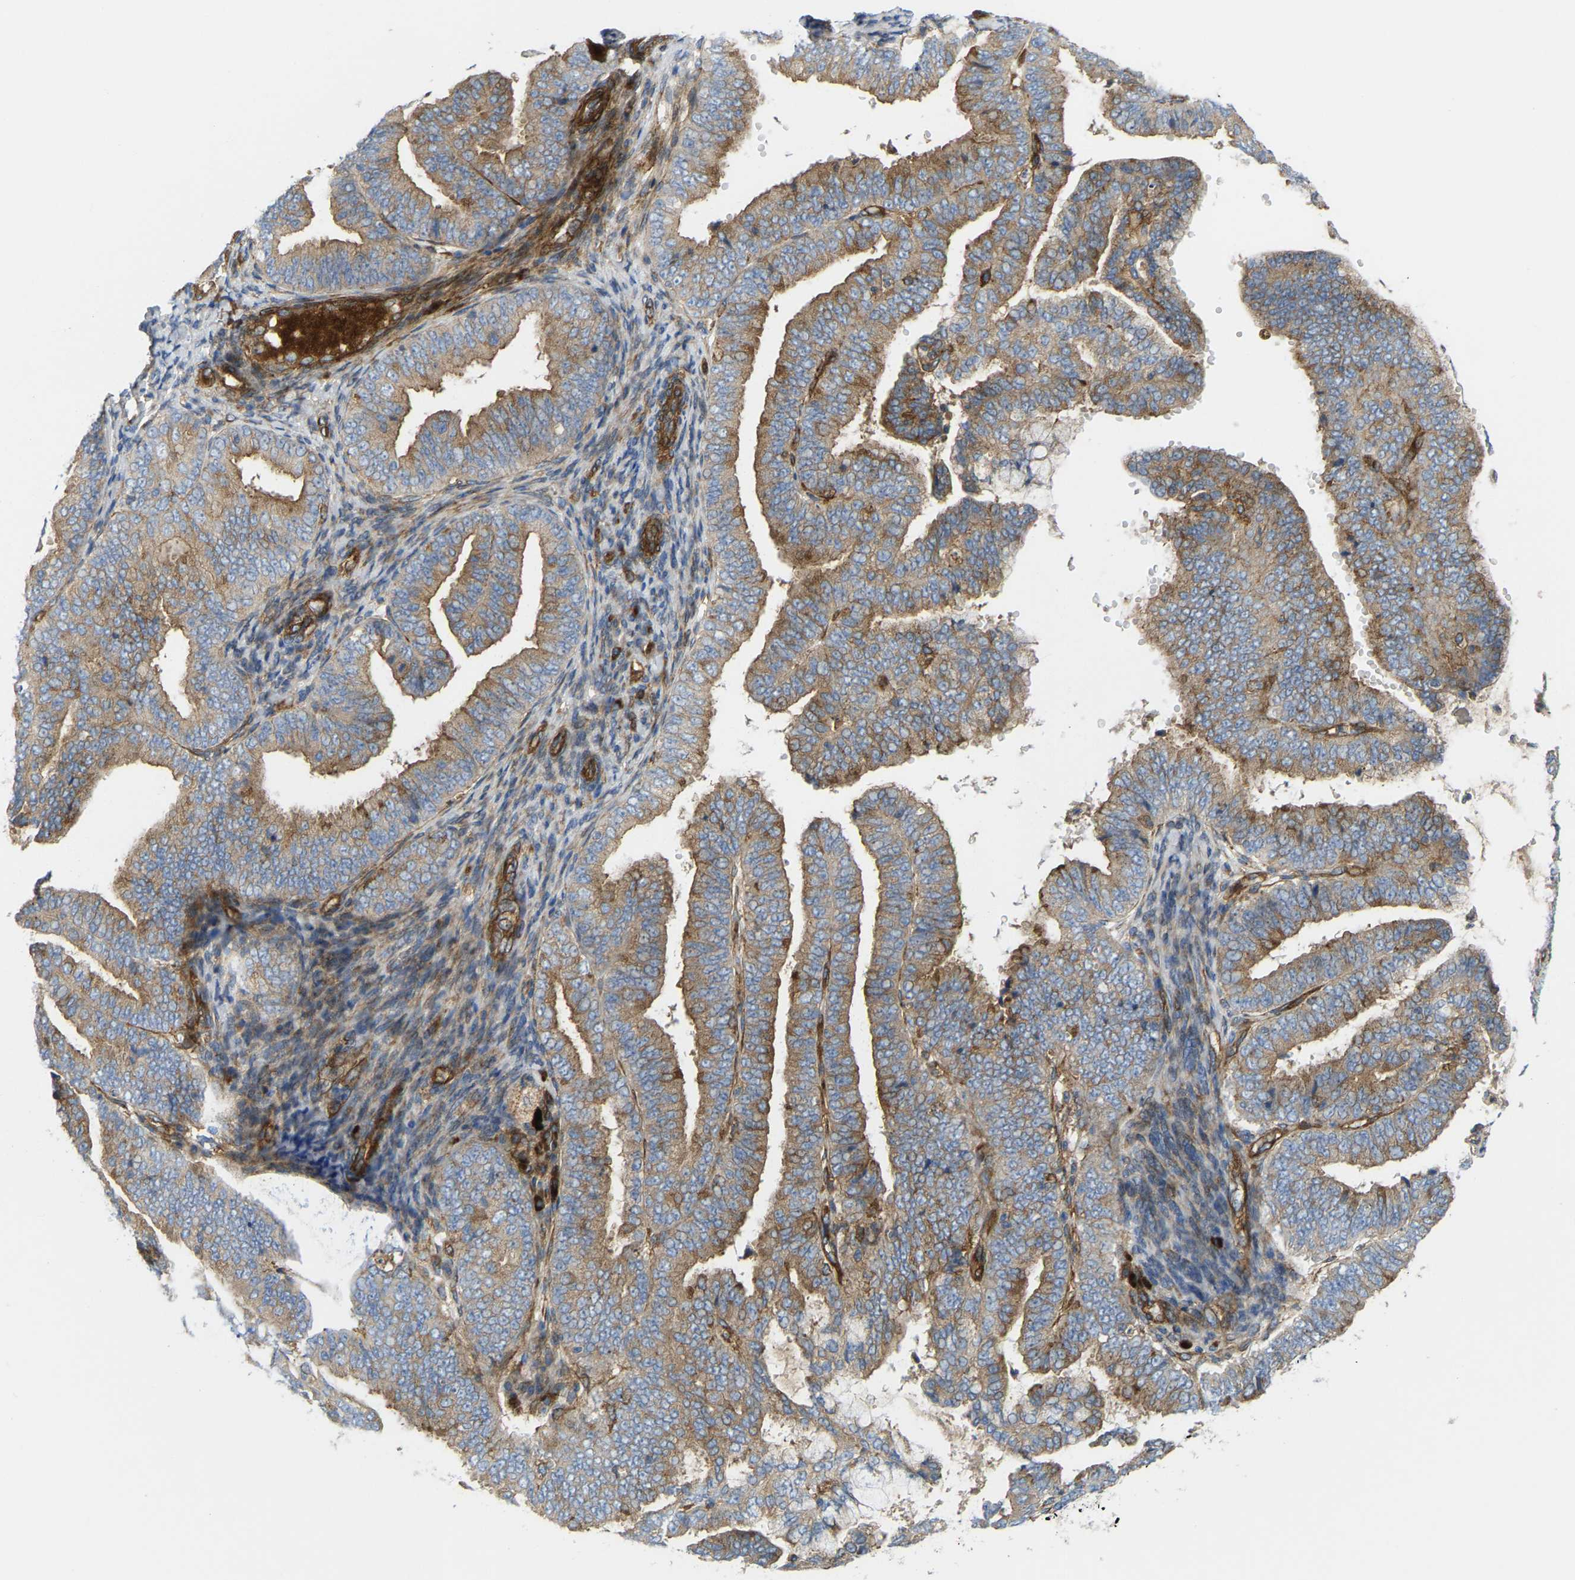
{"staining": {"intensity": "moderate", "quantity": "25%-75%", "location": "cytoplasmic/membranous"}, "tissue": "endometrial cancer", "cell_type": "Tumor cells", "image_type": "cancer", "snomed": [{"axis": "morphology", "description": "Adenocarcinoma, NOS"}, {"axis": "topography", "description": "Endometrium"}], "caption": "Protein expression analysis of human endometrial adenocarcinoma reveals moderate cytoplasmic/membranous staining in about 25%-75% of tumor cells.", "gene": "PICALM", "patient": {"sex": "female", "age": 63}}